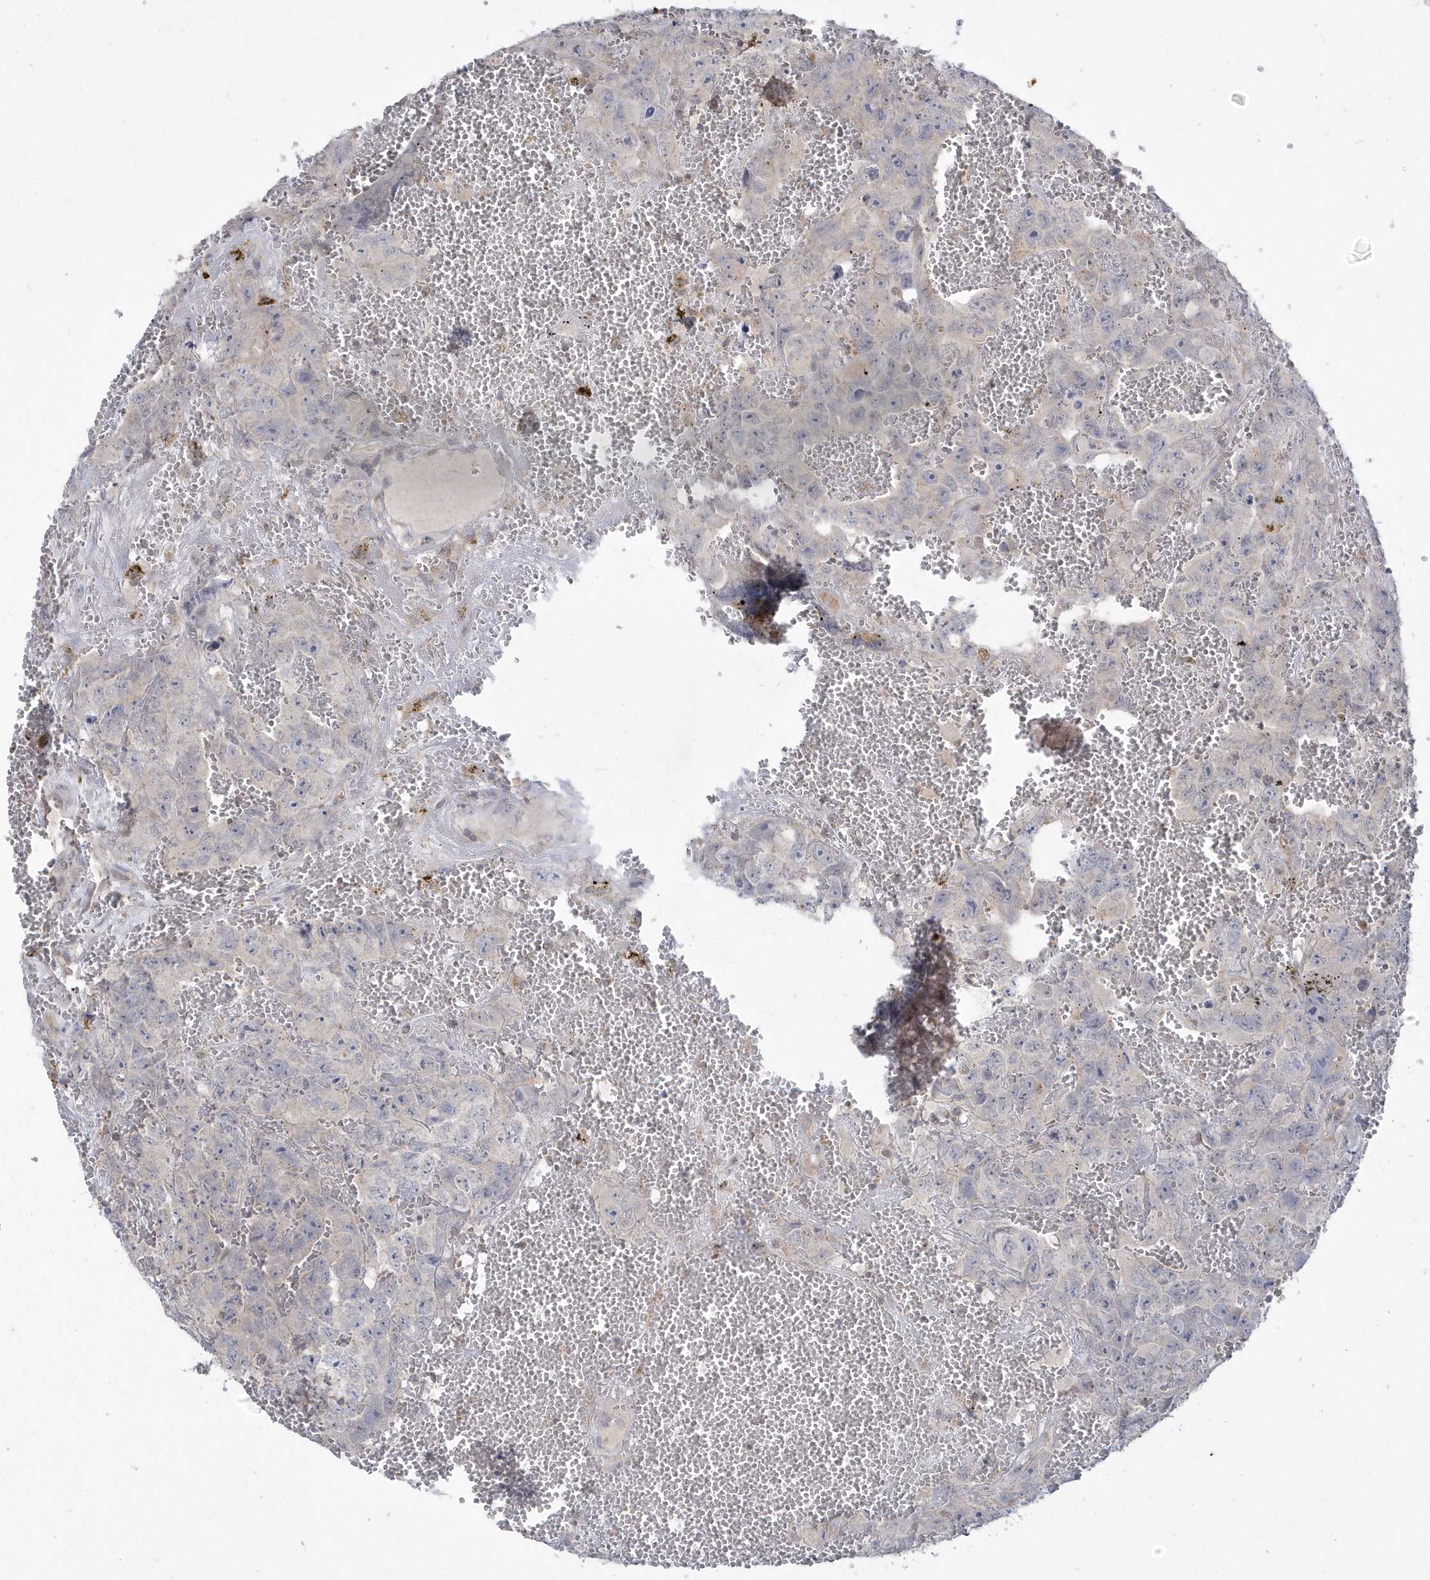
{"staining": {"intensity": "weak", "quantity": "<25%", "location": "cytoplasmic/membranous"}, "tissue": "testis cancer", "cell_type": "Tumor cells", "image_type": "cancer", "snomed": [{"axis": "morphology", "description": "Carcinoma, Embryonal, NOS"}, {"axis": "topography", "description": "Testis"}], "caption": "There is no significant staining in tumor cells of testis embryonal carcinoma.", "gene": "AKR7A2", "patient": {"sex": "male", "age": 45}}